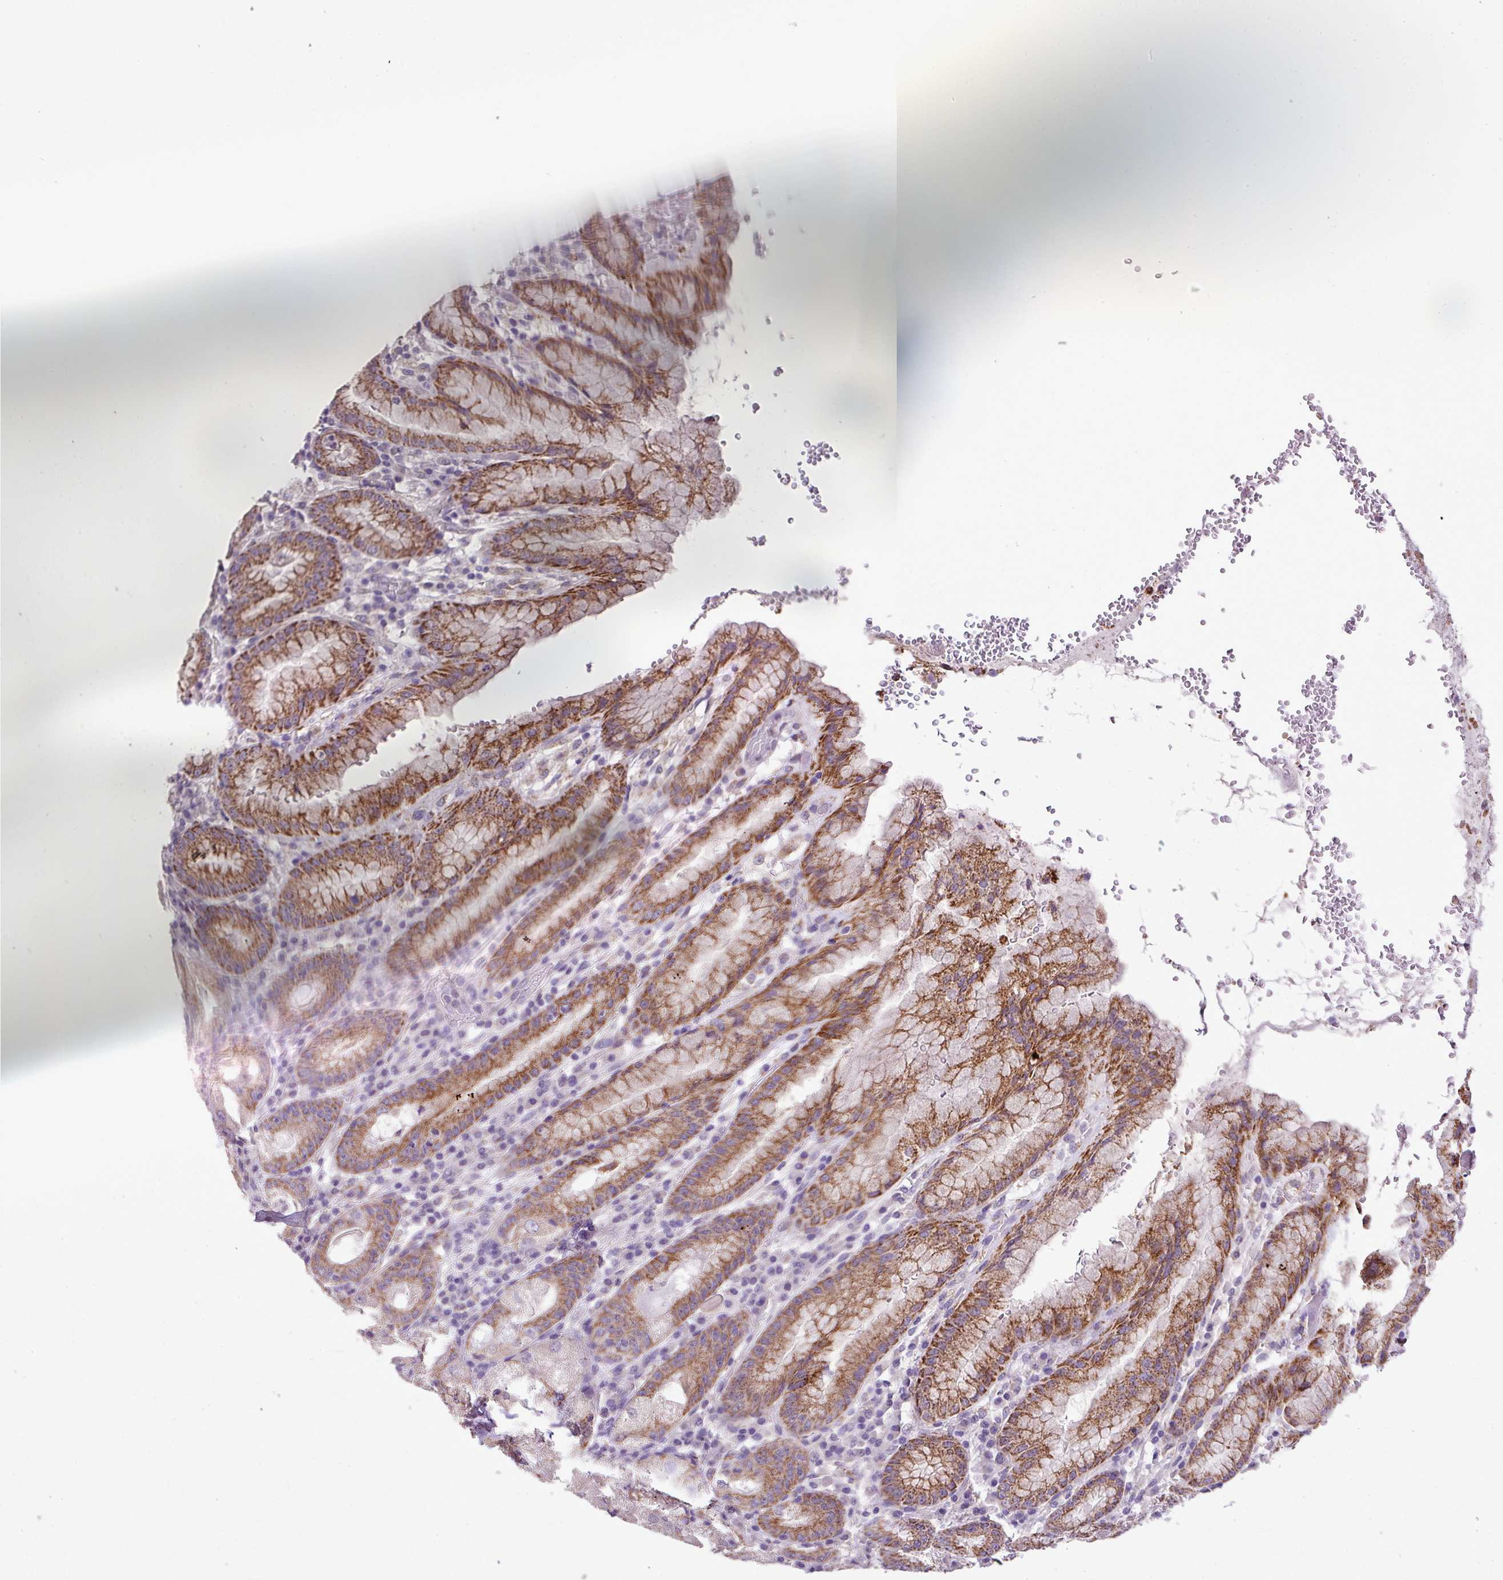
{"staining": {"intensity": "moderate", "quantity": "25%-75%", "location": "cytoplasmic/membranous"}, "tissue": "stomach", "cell_type": "Glandular cells", "image_type": "normal", "snomed": [{"axis": "morphology", "description": "Normal tissue, NOS"}, {"axis": "topography", "description": "Stomach, upper"}], "caption": "There is medium levels of moderate cytoplasmic/membranous staining in glandular cells of benign stomach, as demonstrated by immunohistochemical staining (brown color).", "gene": "ALDH2", "patient": {"sex": "male", "age": 52}}